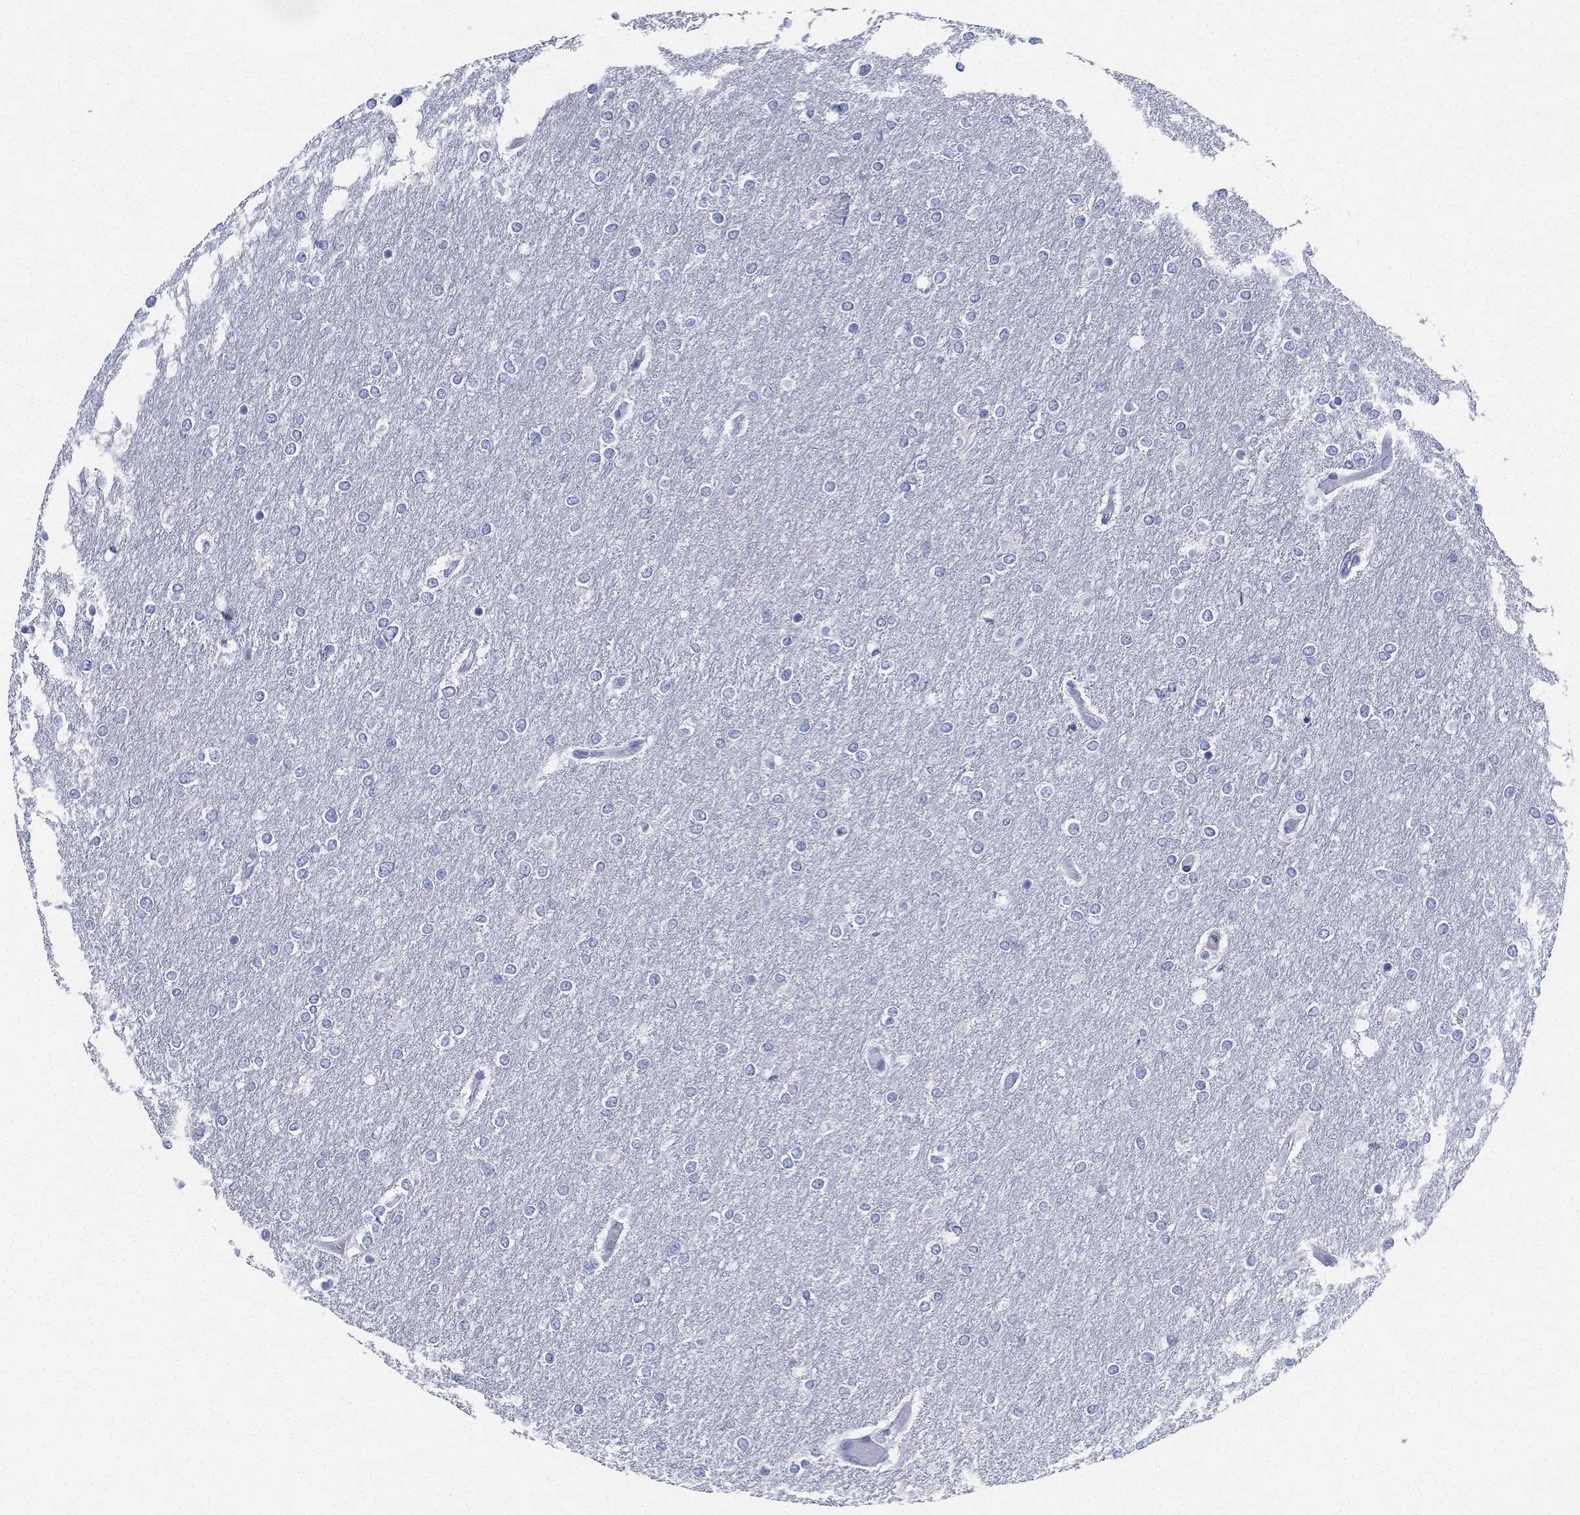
{"staining": {"intensity": "negative", "quantity": "none", "location": "none"}, "tissue": "glioma", "cell_type": "Tumor cells", "image_type": "cancer", "snomed": [{"axis": "morphology", "description": "Glioma, malignant, High grade"}, {"axis": "topography", "description": "Brain"}], "caption": "Immunohistochemistry (IHC) histopathology image of neoplastic tissue: malignant high-grade glioma stained with DAB reveals no significant protein positivity in tumor cells. Brightfield microscopy of IHC stained with DAB (brown) and hematoxylin (blue), captured at high magnification.", "gene": "DEFB121", "patient": {"sex": "female", "age": 61}}